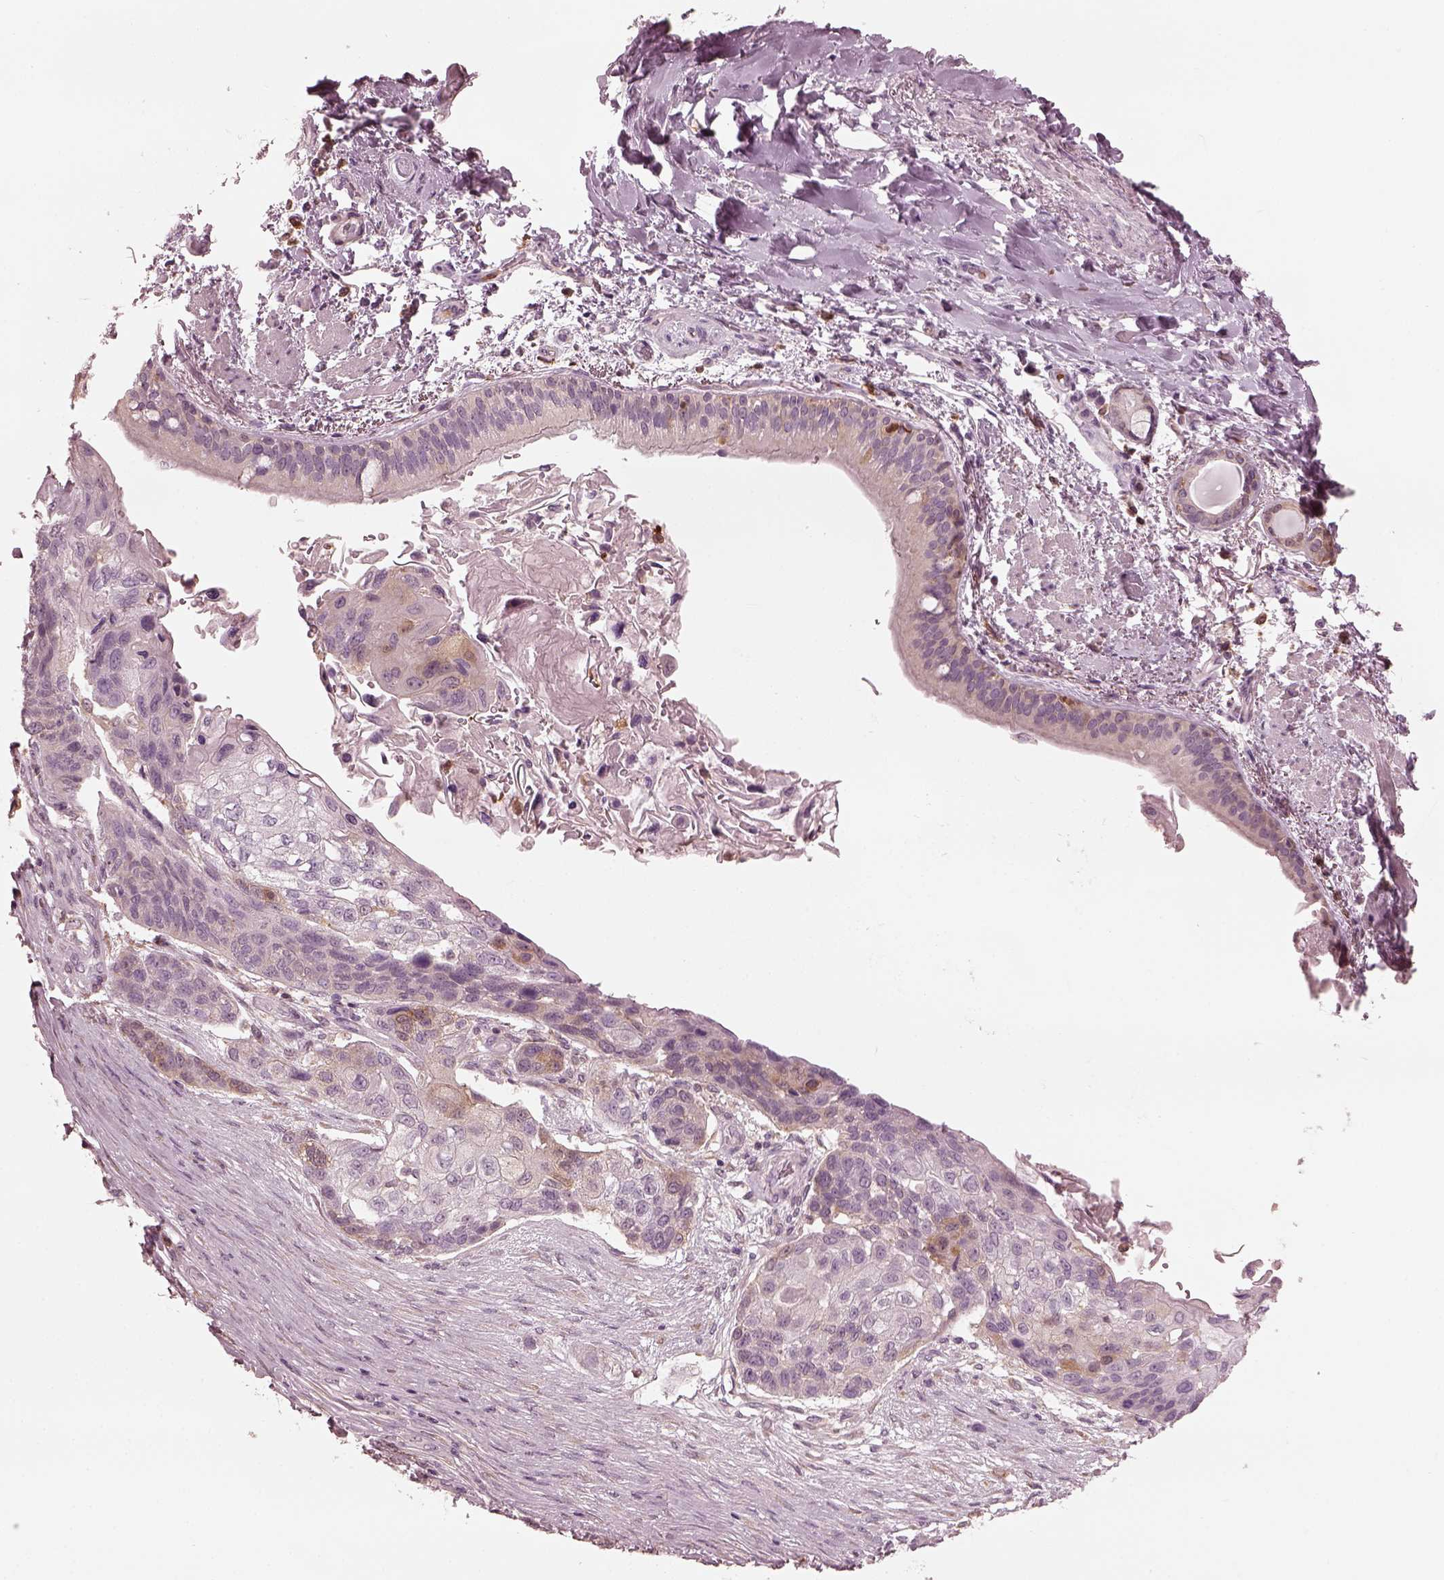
{"staining": {"intensity": "negative", "quantity": "none", "location": "none"}, "tissue": "lung cancer", "cell_type": "Tumor cells", "image_type": "cancer", "snomed": [{"axis": "morphology", "description": "Squamous cell carcinoma, NOS"}, {"axis": "topography", "description": "Lung"}], "caption": "Tumor cells show no significant positivity in squamous cell carcinoma (lung).", "gene": "PSTPIP2", "patient": {"sex": "male", "age": 69}}